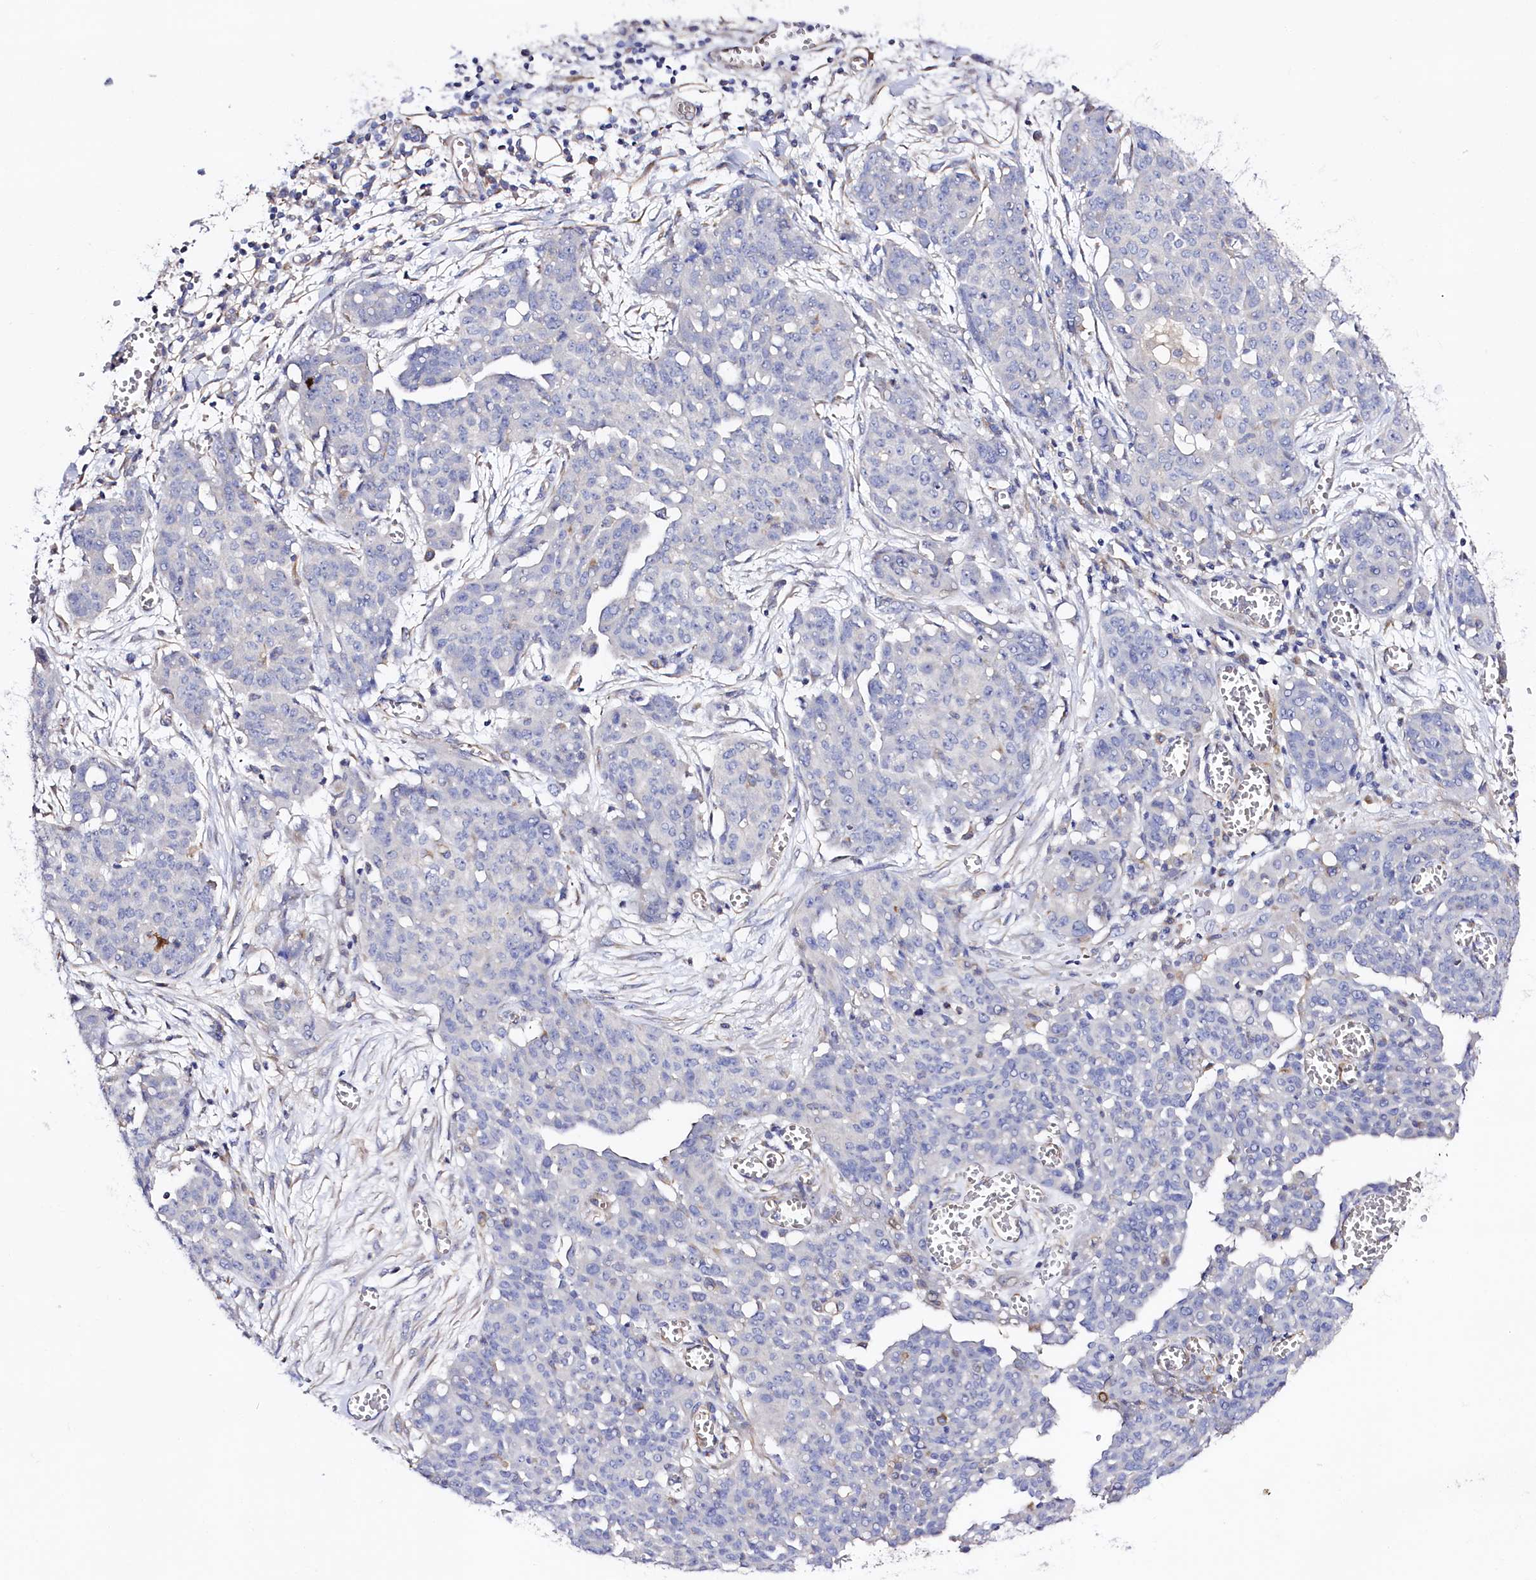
{"staining": {"intensity": "negative", "quantity": "none", "location": "none"}, "tissue": "ovarian cancer", "cell_type": "Tumor cells", "image_type": "cancer", "snomed": [{"axis": "morphology", "description": "Cystadenocarcinoma, serous, NOS"}, {"axis": "topography", "description": "Soft tissue"}, {"axis": "topography", "description": "Ovary"}], "caption": "Photomicrograph shows no protein positivity in tumor cells of ovarian cancer tissue. (DAB IHC with hematoxylin counter stain).", "gene": "SLC7A1", "patient": {"sex": "female", "age": 57}}